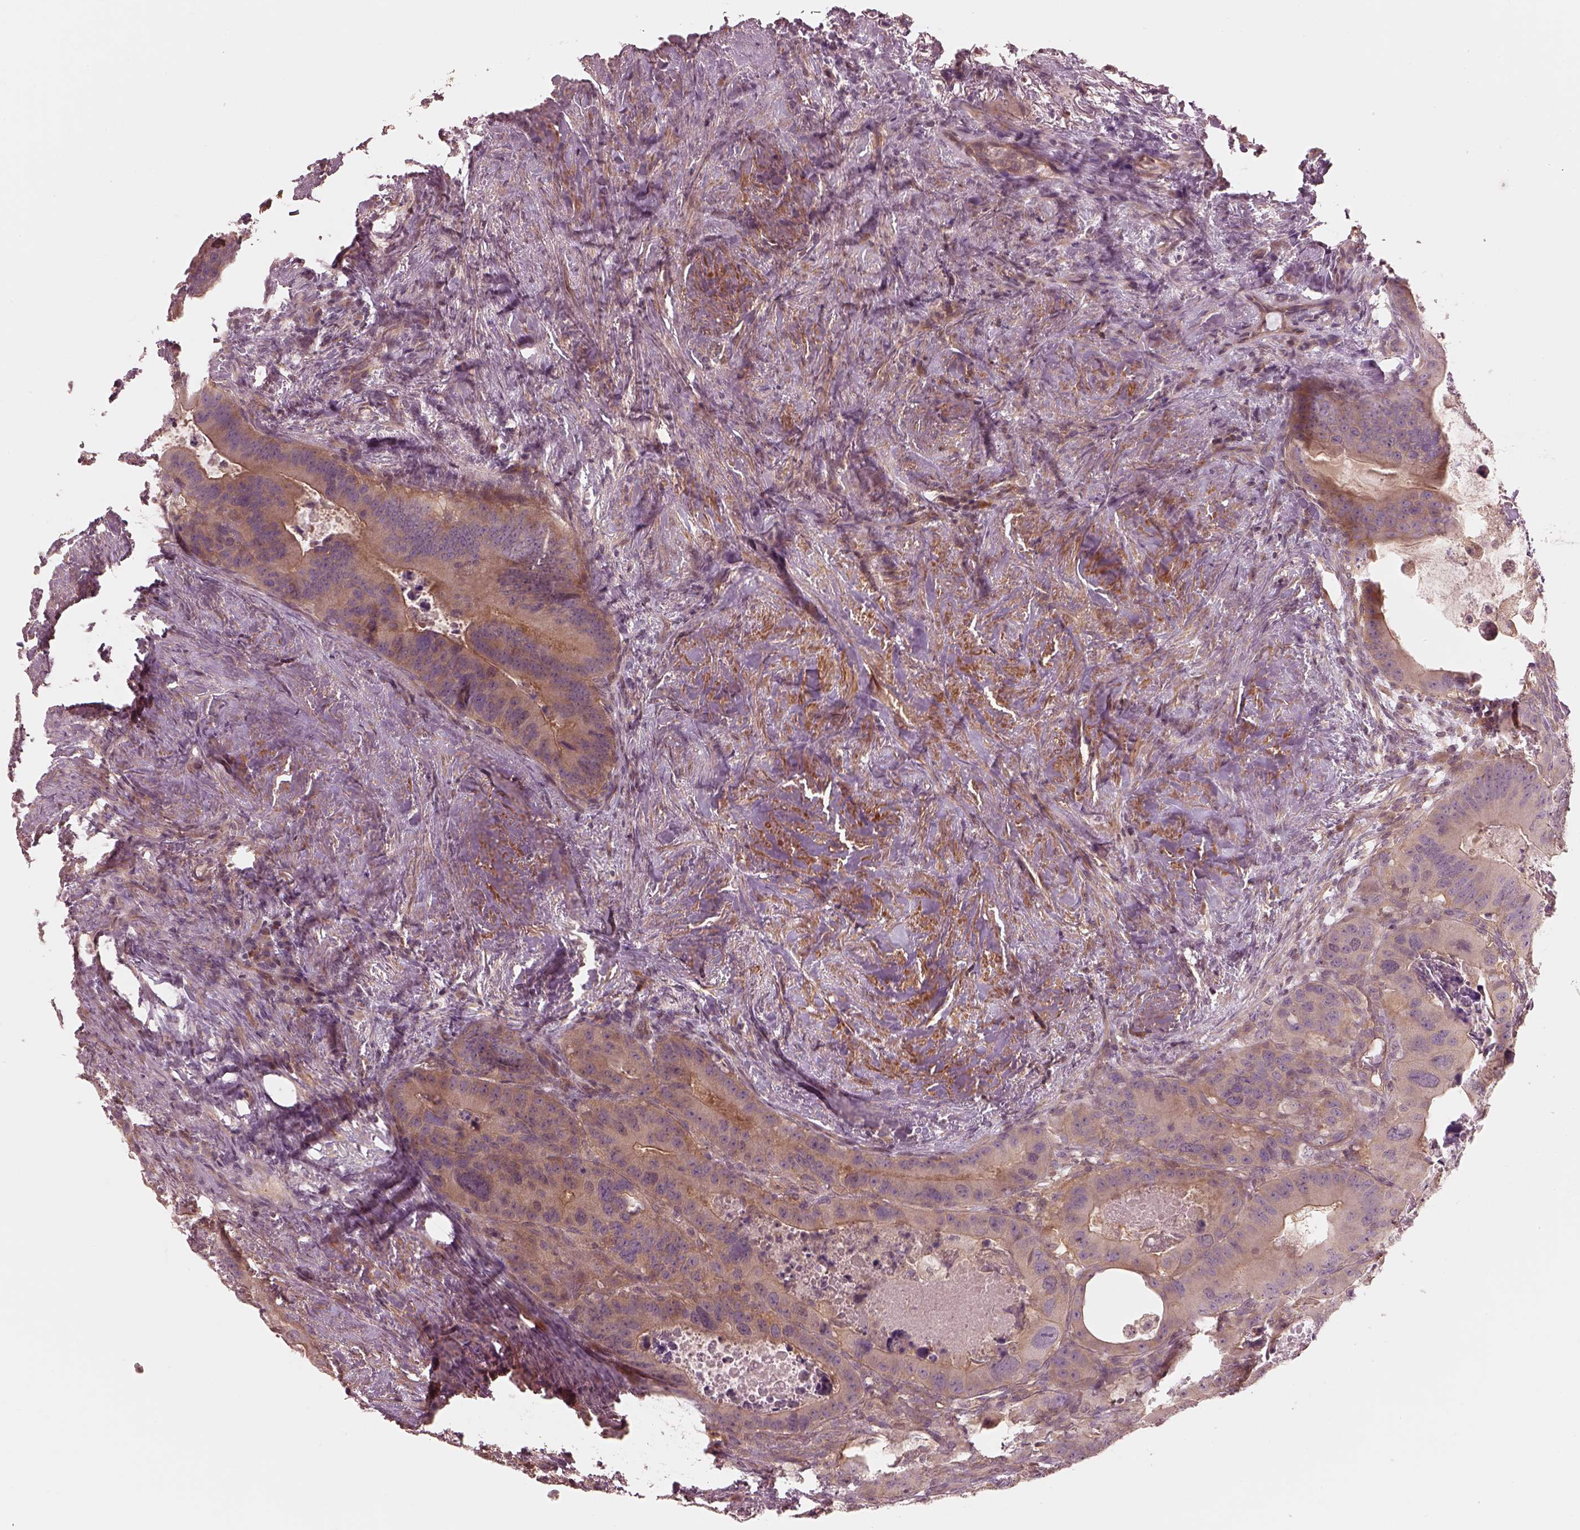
{"staining": {"intensity": "moderate", "quantity": "<25%", "location": "cytoplasmic/membranous"}, "tissue": "colorectal cancer", "cell_type": "Tumor cells", "image_type": "cancer", "snomed": [{"axis": "morphology", "description": "Adenocarcinoma, NOS"}, {"axis": "topography", "description": "Rectum"}], "caption": "Immunohistochemistry image of neoplastic tissue: colorectal cancer (adenocarcinoma) stained using immunohistochemistry exhibits low levels of moderate protein expression localized specifically in the cytoplasmic/membranous of tumor cells, appearing as a cytoplasmic/membranous brown color.", "gene": "FAM107B", "patient": {"sex": "male", "age": 64}}